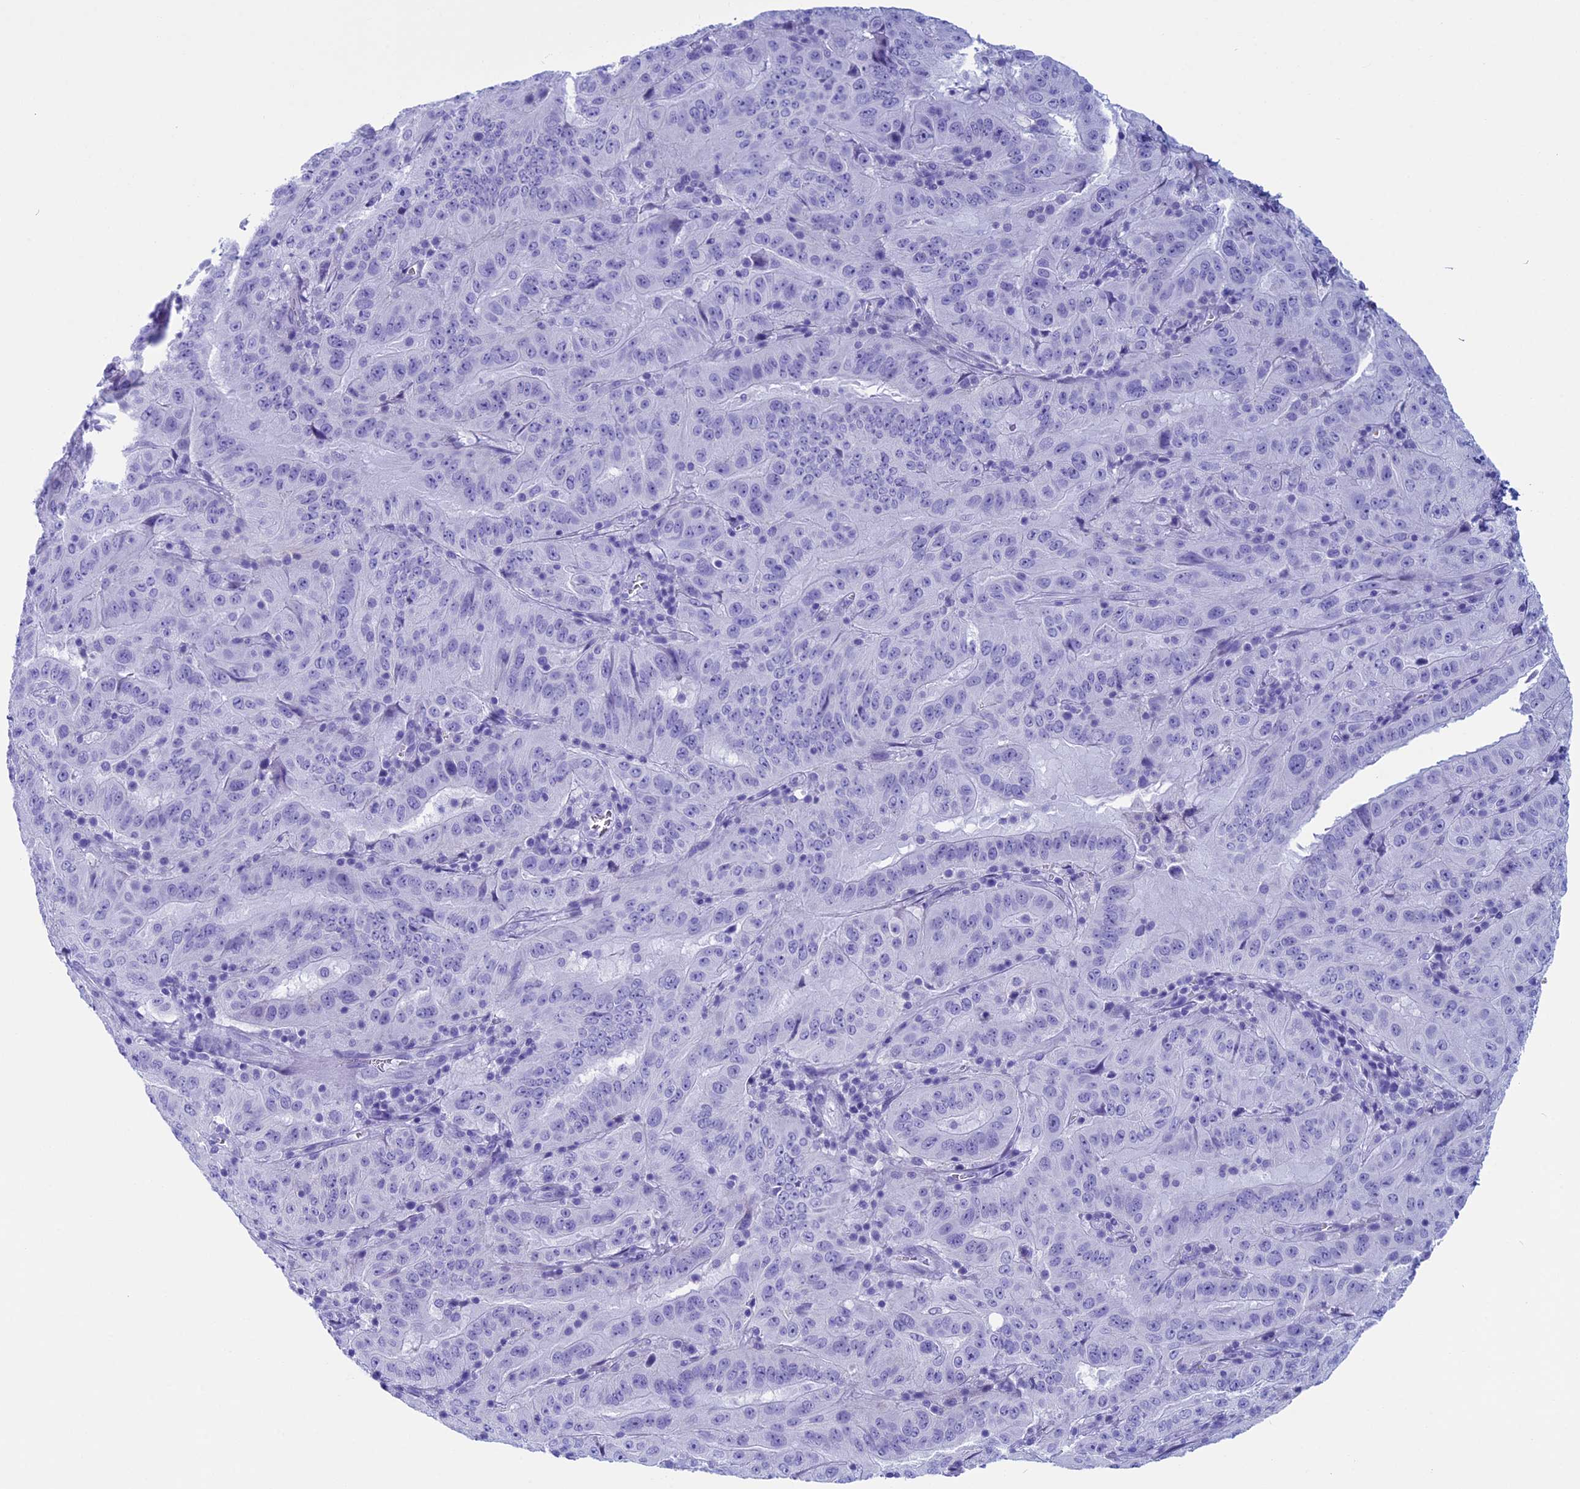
{"staining": {"intensity": "negative", "quantity": "none", "location": "none"}, "tissue": "pancreatic cancer", "cell_type": "Tumor cells", "image_type": "cancer", "snomed": [{"axis": "morphology", "description": "Adenocarcinoma, NOS"}, {"axis": "topography", "description": "Pancreas"}], "caption": "Immunohistochemical staining of pancreatic cancer displays no significant expression in tumor cells. The staining is performed using DAB (3,3'-diaminobenzidine) brown chromogen with nuclei counter-stained in using hematoxylin.", "gene": "FAM169A", "patient": {"sex": "male", "age": 63}}